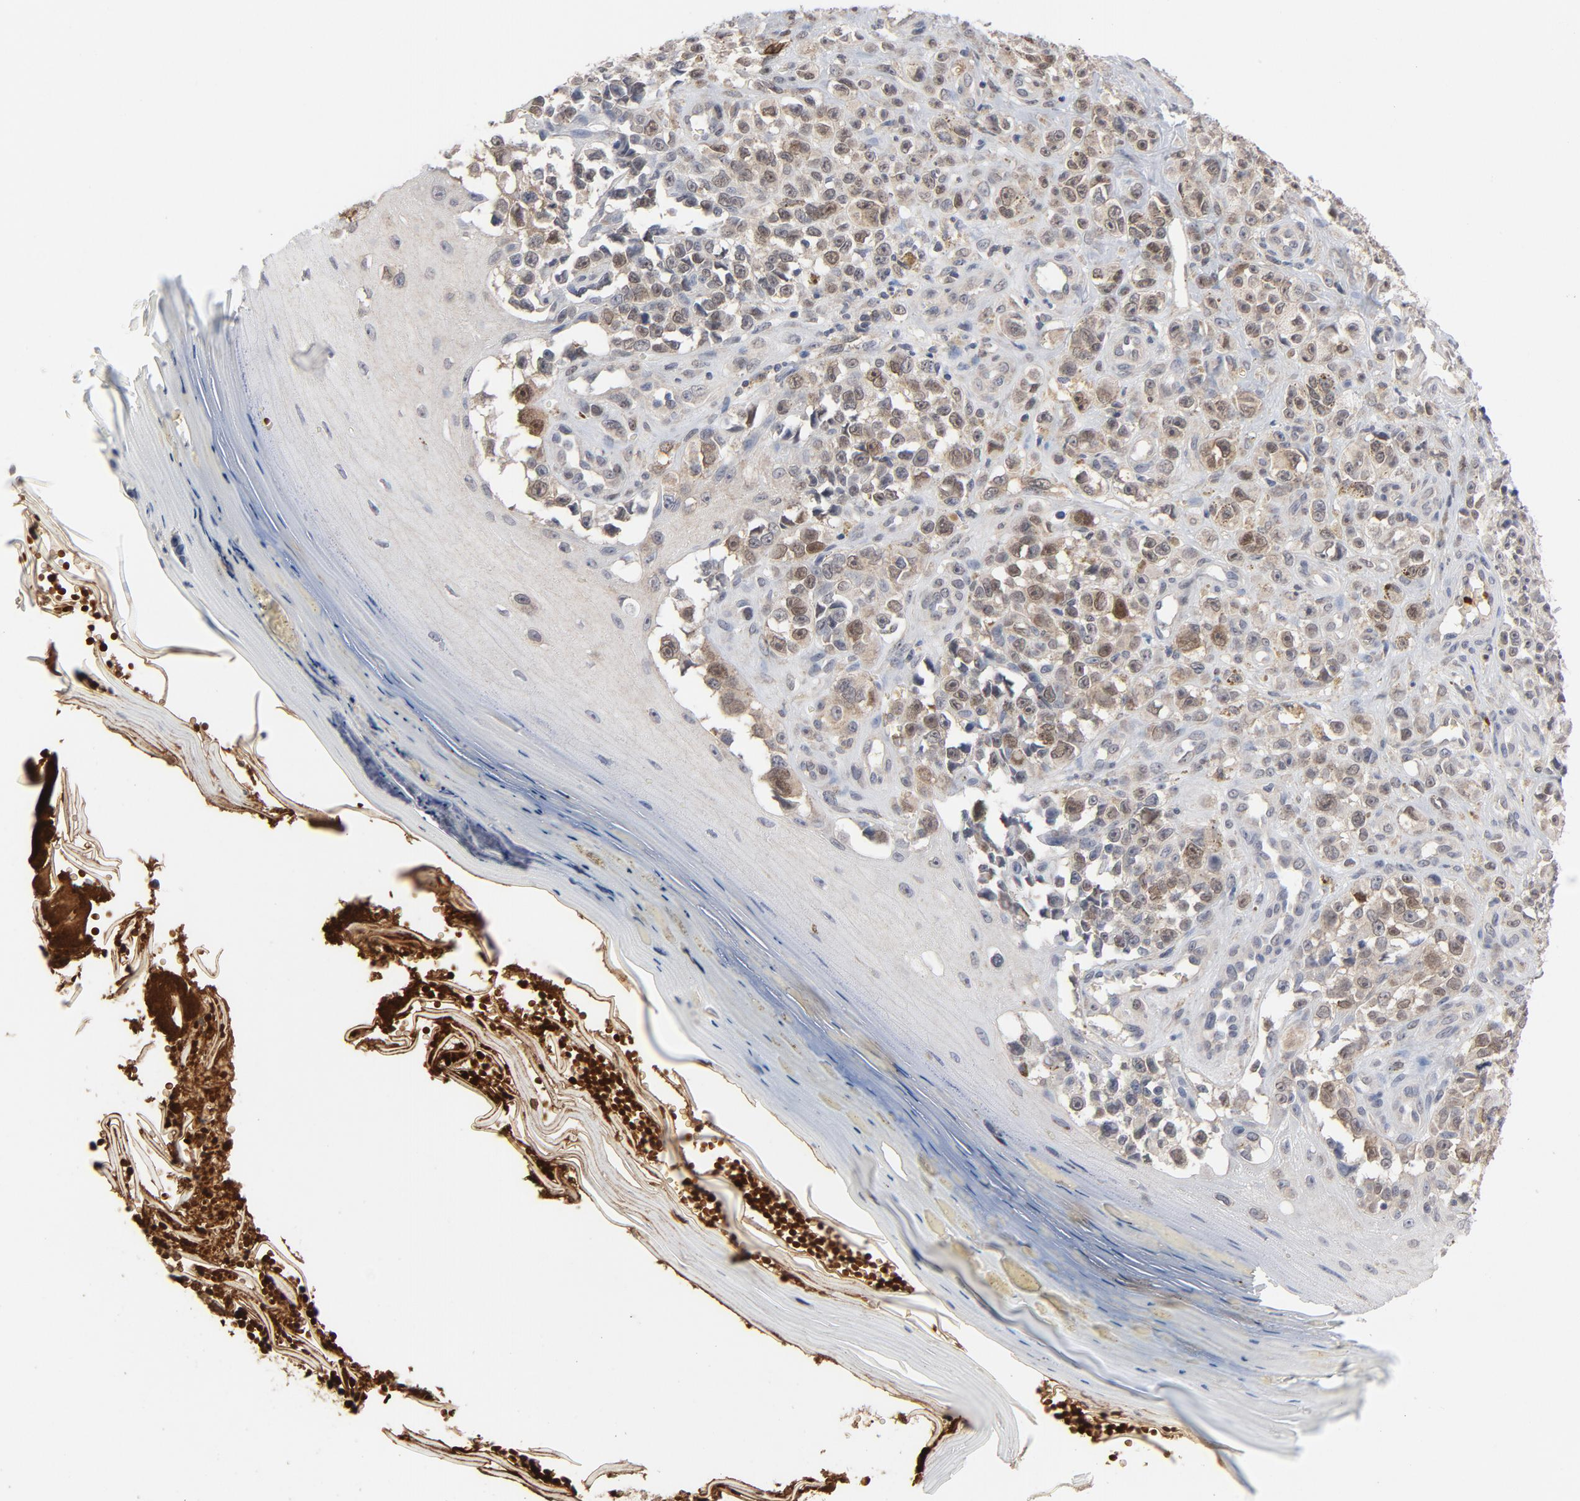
{"staining": {"intensity": "moderate", "quantity": ">75%", "location": "cytoplasmic/membranous,nuclear"}, "tissue": "melanoma", "cell_type": "Tumor cells", "image_type": "cancer", "snomed": [{"axis": "morphology", "description": "Malignant melanoma, NOS"}, {"axis": "topography", "description": "Skin"}], "caption": "Human malignant melanoma stained with a protein marker exhibits moderate staining in tumor cells.", "gene": "PRDX1", "patient": {"sex": "female", "age": 82}}